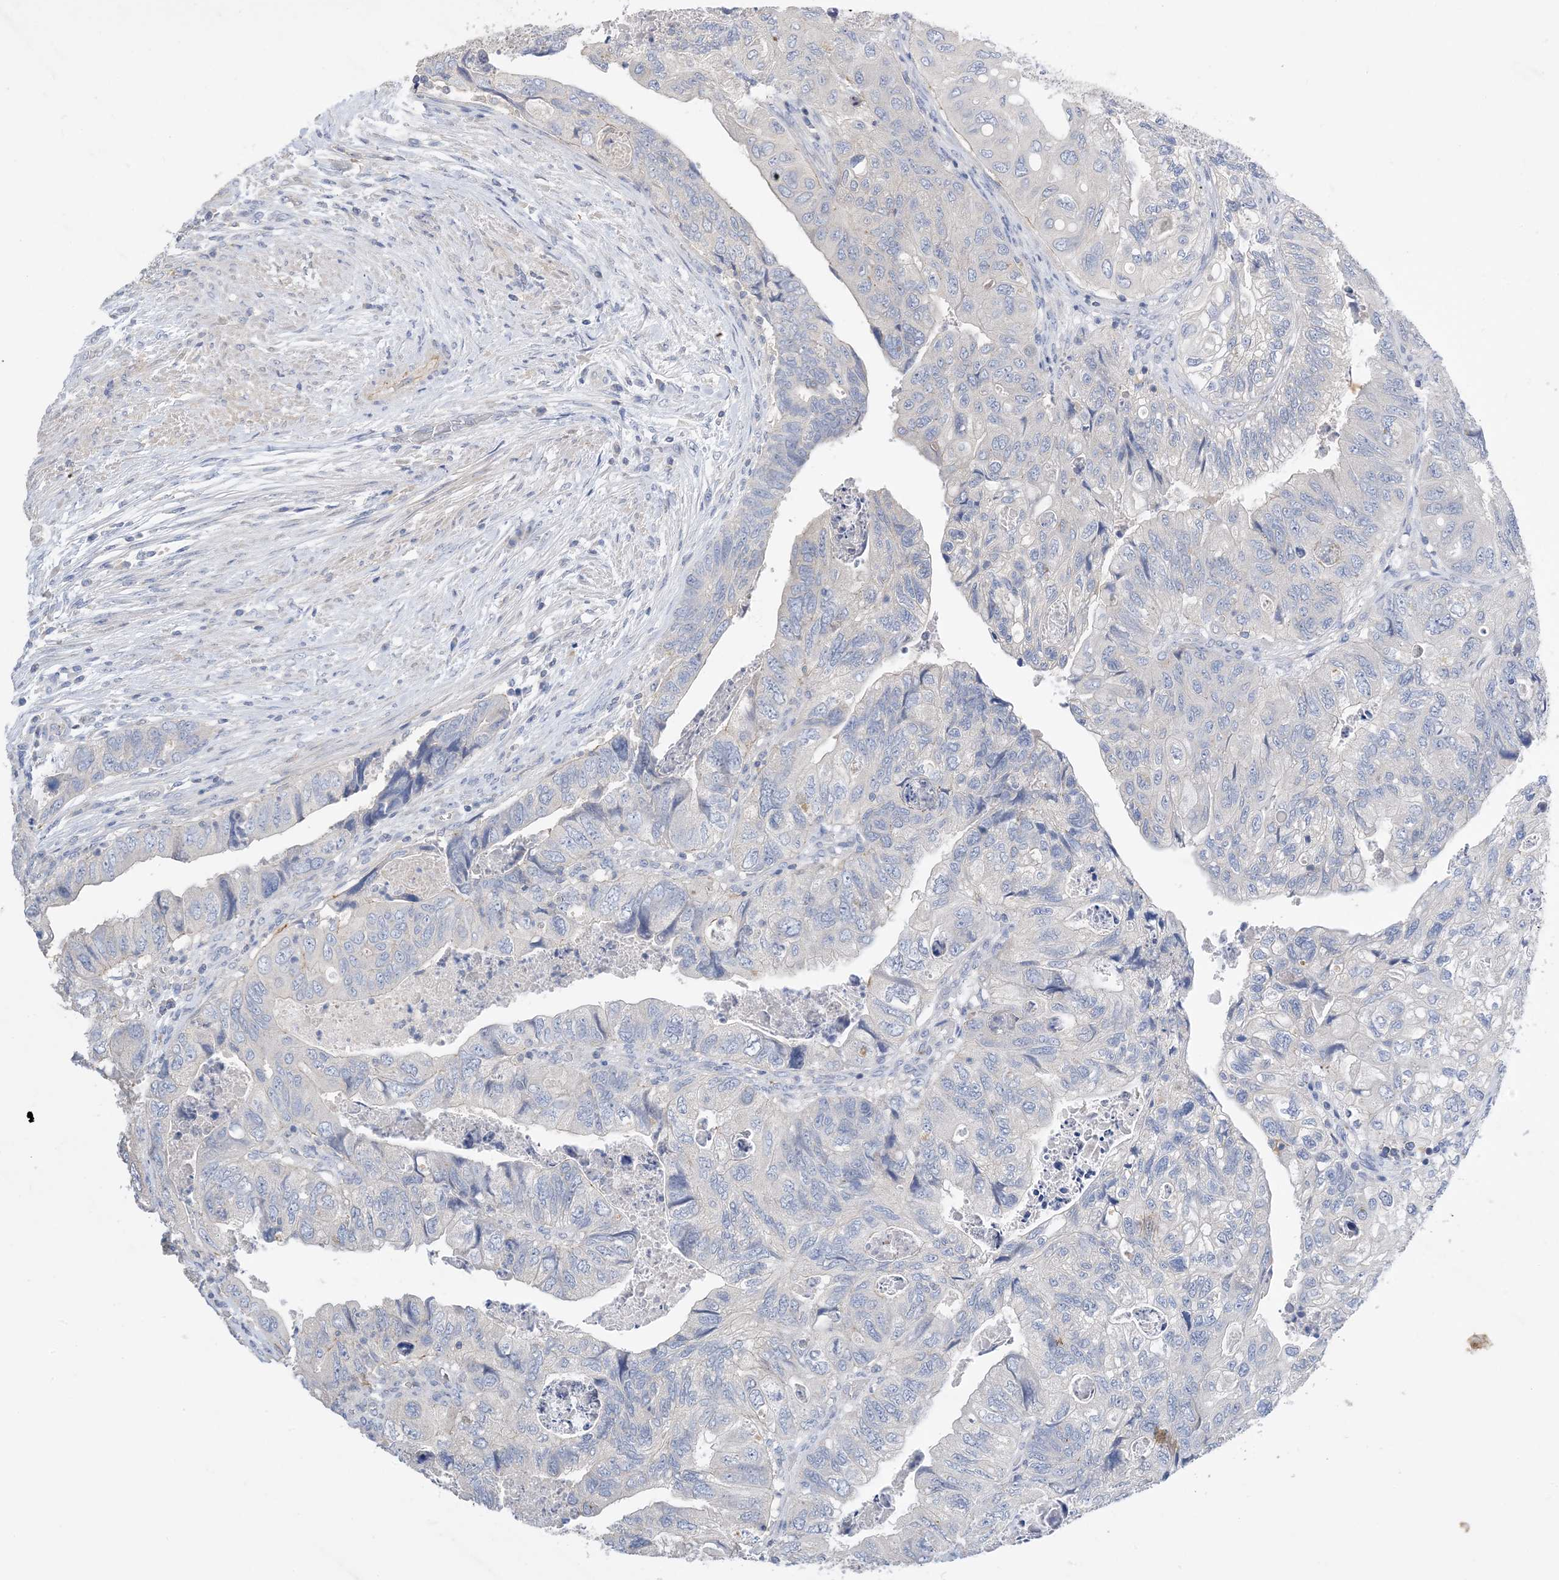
{"staining": {"intensity": "negative", "quantity": "none", "location": "none"}, "tissue": "colorectal cancer", "cell_type": "Tumor cells", "image_type": "cancer", "snomed": [{"axis": "morphology", "description": "Adenocarcinoma, NOS"}, {"axis": "topography", "description": "Rectum"}], "caption": "A high-resolution histopathology image shows immunohistochemistry (IHC) staining of colorectal adenocarcinoma, which exhibits no significant staining in tumor cells. (DAB immunohistochemistry (IHC) visualized using brightfield microscopy, high magnification).", "gene": "KPRP", "patient": {"sex": "male", "age": 63}}